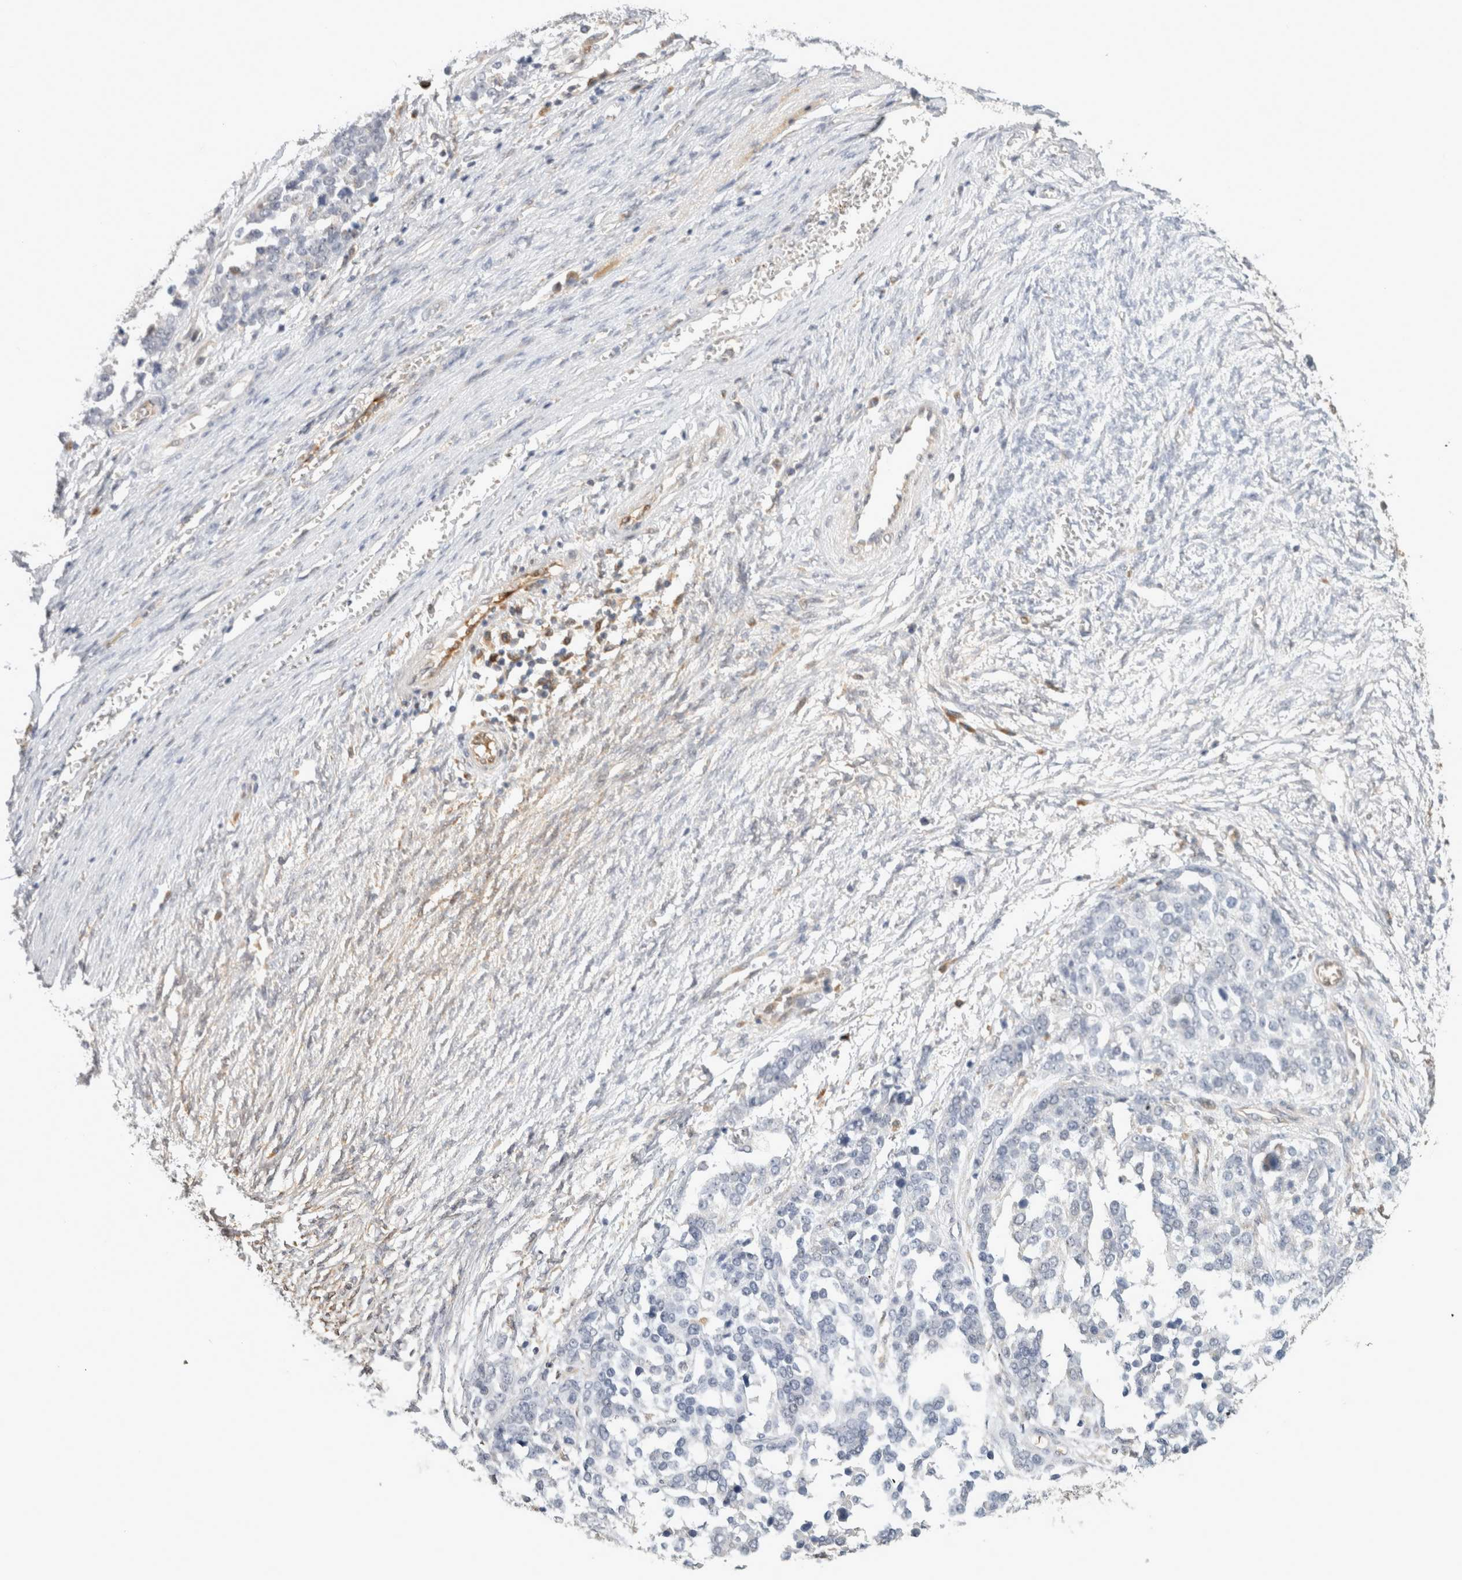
{"staining": {"intensity": "negative", "quantity": "none", "location": "none"}, "tissue": "ovarian cancer", "cell_type": "Tumor cells", "image_type": "cancer", "snomed": [{"axis": "morphology", "description": "Cystadenocarcinoma, serous, NOS"}, {"axis": "topography", "description": "Ovary"}], "caption": "Ovarian serous cystadenocarcinoma was stained to show a protein in brown. There is no significant staining in tumor cells.", "gene": "APOL2", "patient": {"sex": "female", "age": 44}}